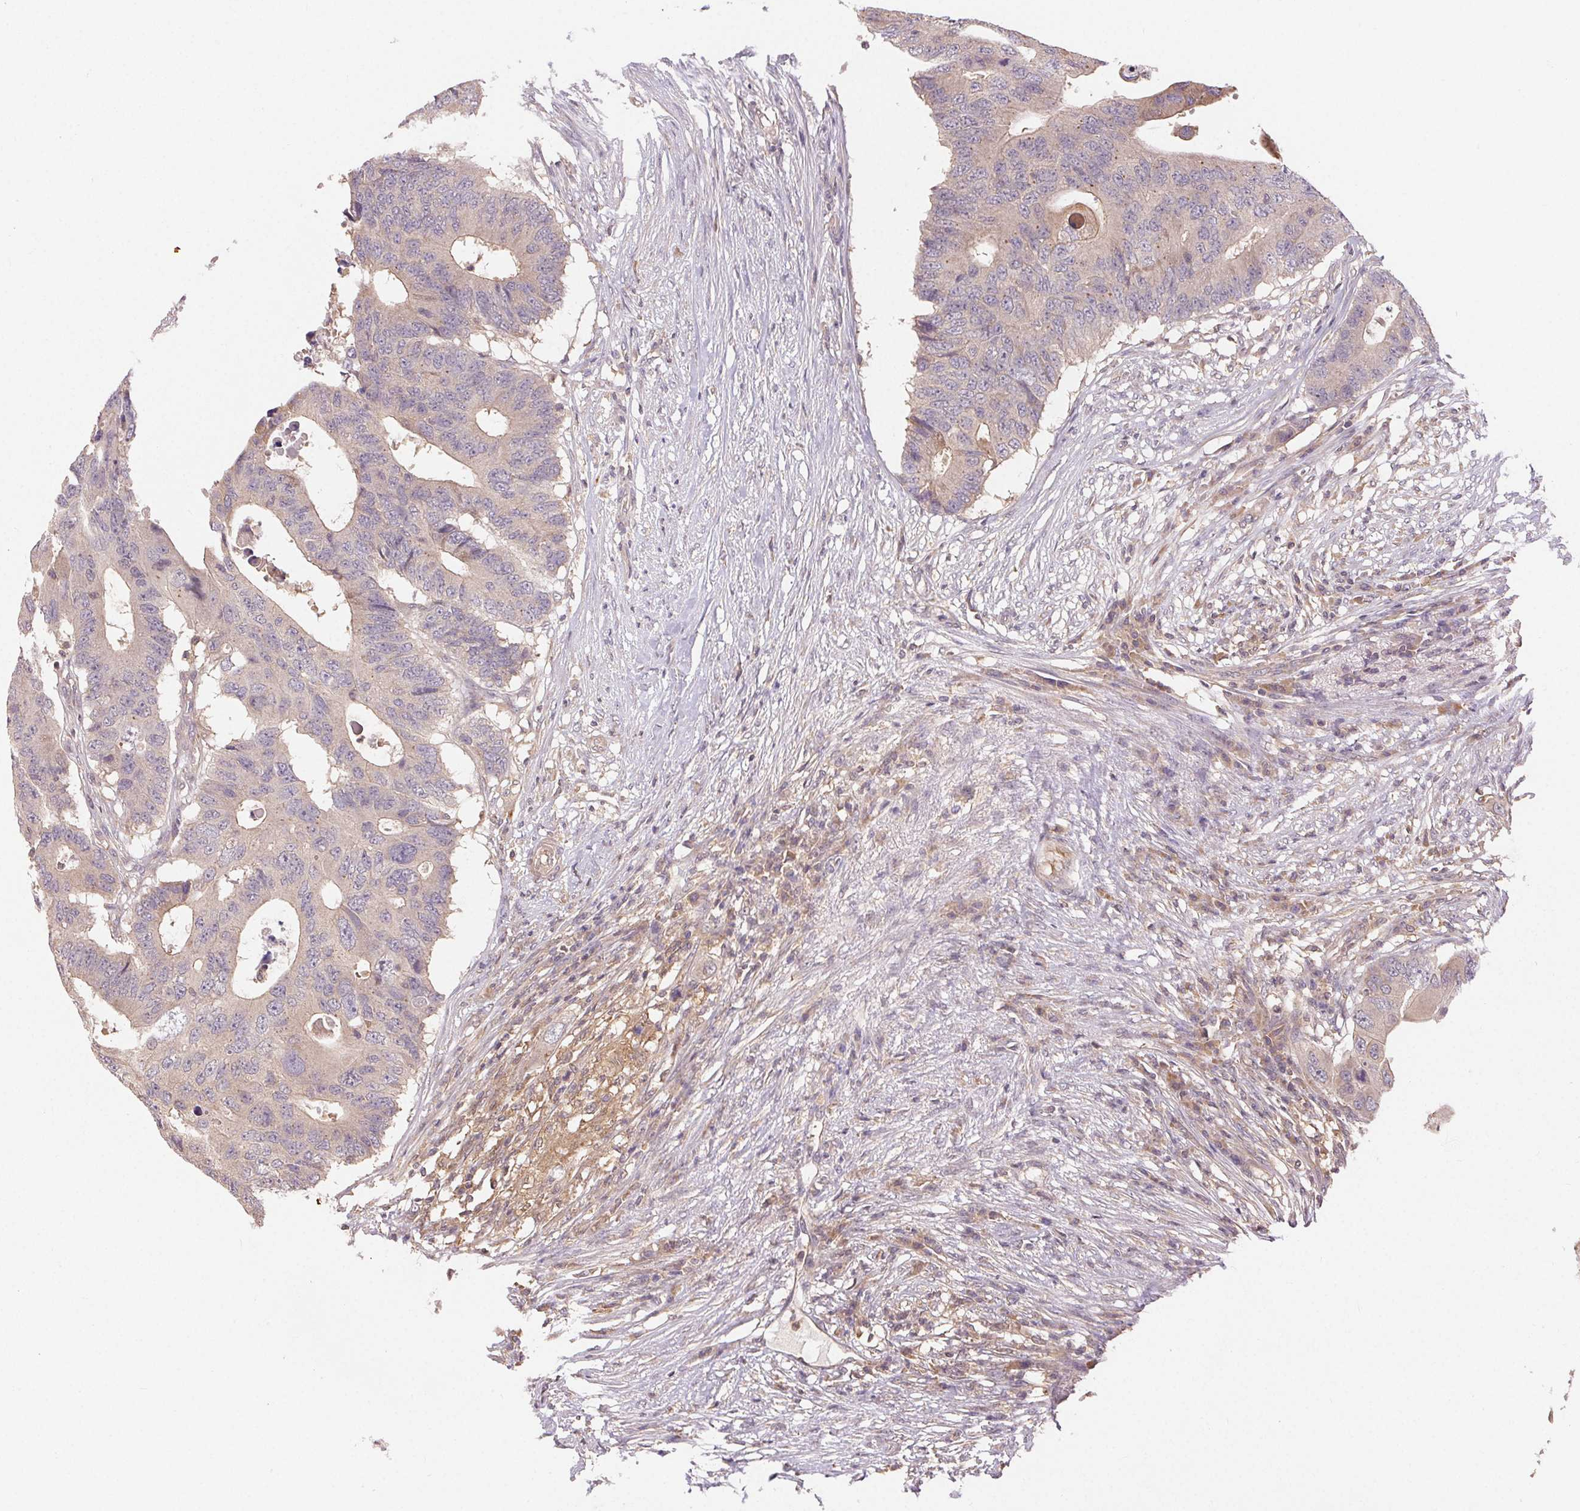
{"staining": {"intensity": "weak", "quantity": "<25%", "location": "cytoplasmic/membranous"}, "tissue": "colorectal cancer", "cell_type": "Tumor cells", "image_type": "cancer", "snomed": [{"axis": "morphology", "description": "Adenocarcinoma, NOS"}, {"axis": "topography", "description": "Colon"}], "caption": "IHC micrograph of neoplastic tissue: colorectal cancer (adenocarcinoma) stained with DAB (3,3'-diaminobenzidine) shows no significant protein expression in tumor cells. (DAB (3,3'-diaminobenzidine) immunohistochemistry, high magnification).", "gene": "MAPKAPK2", "patient": {"sex": "male", "age": 71}}